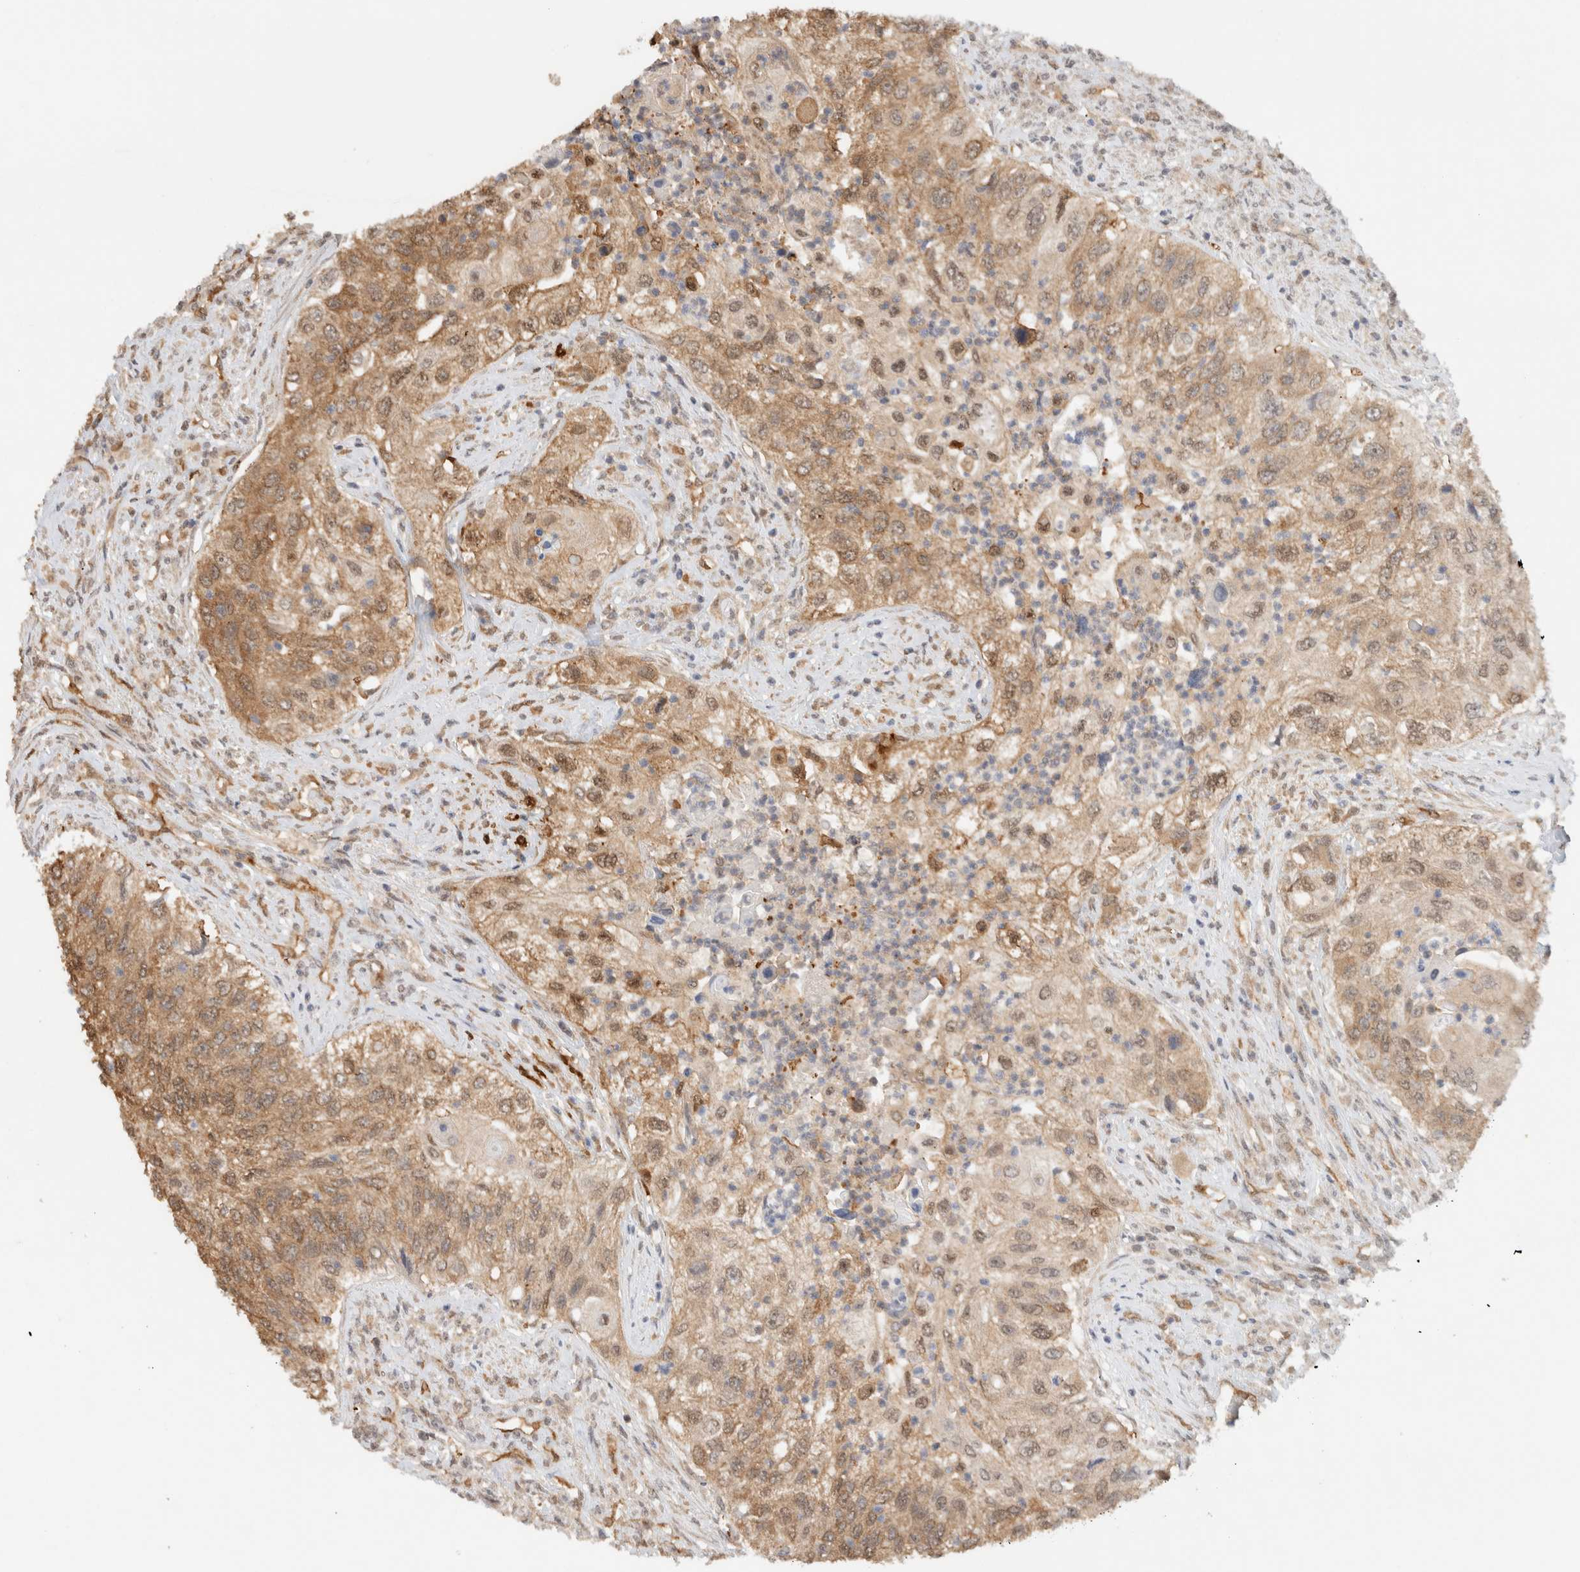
{"staining": {"intensity": "moderate", "quantity": ">75%", "location": "cytoplasmic/membranous,nuclear"}, "tissue": "urothelial cancer", "cell_type": "Tumor cells", "image_type": "cancer", "snomed": [{"axis": "morphology", "description": "Urothelial carcinoma, High grade"}, {"axis": "topography", "description": "Urinary bladder"}], "caption": "Immunohistochemistry (IHC) of high-grade urothelial carcinoma reveals medium levels of moderate cytoplasmic/membranous and nuclear positivity in approximately >75% of tumor cells.", "gene": "CA13", "patient": {"sex": "female", "age": 60}}